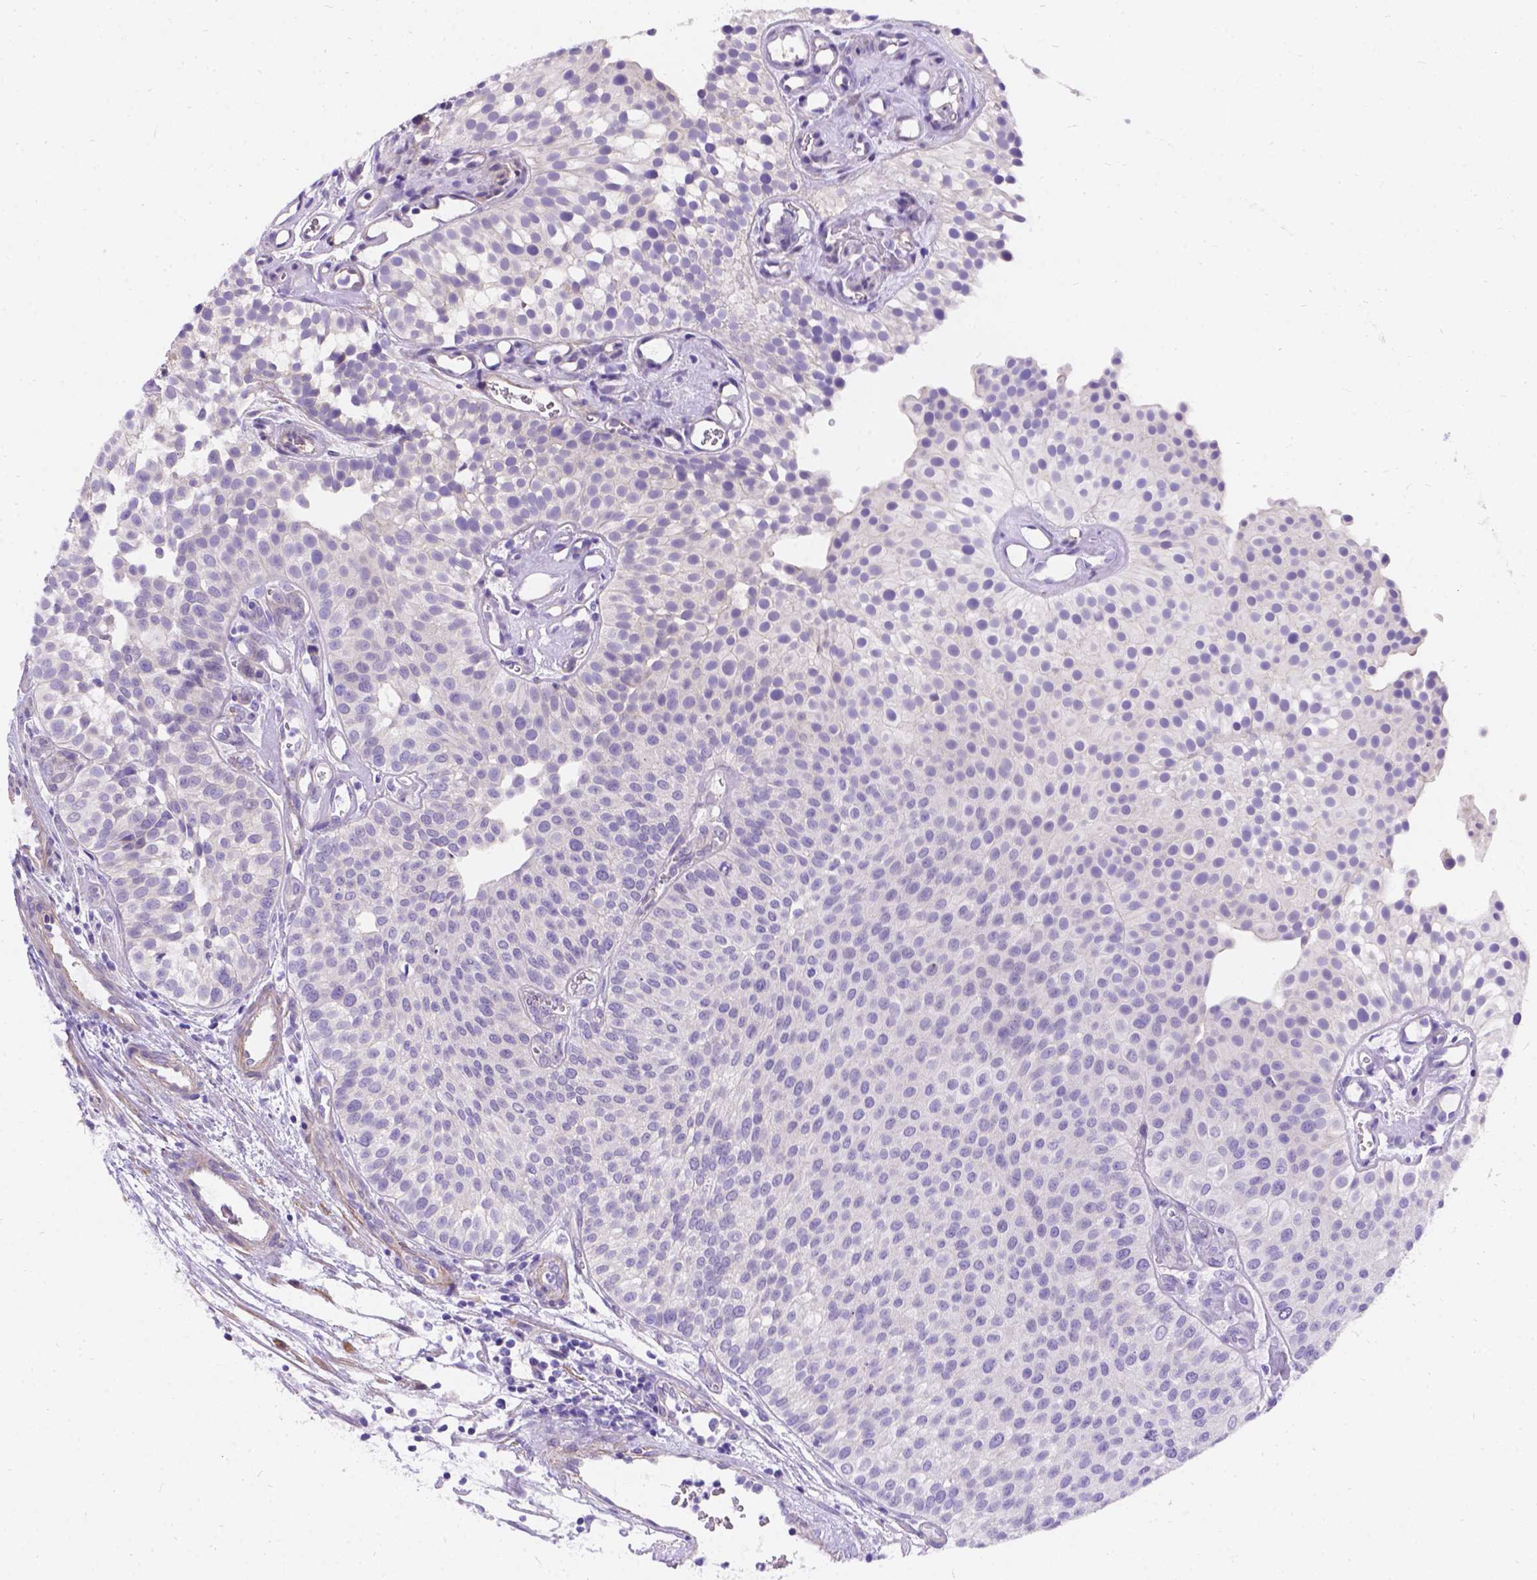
{"staining": {"intensity": "negative", "quantity": "none", "location": "none"}, "tissue": "urothelial cancer", "cell_type": "Tumor cells", "image_type": "cancer", "snomed": [{"axis": "morphology", "description": "Urothelial carcinoma, Low grade"}, {"axis": "topography", "description": "Urinary bladder"}], "caption": "Urothelial carcinoma (low-grade) stained for a protein using IHC shows no staining tumor cells.", "gene": "PALS1", "patient": {"sex": "female", "age": 87}}